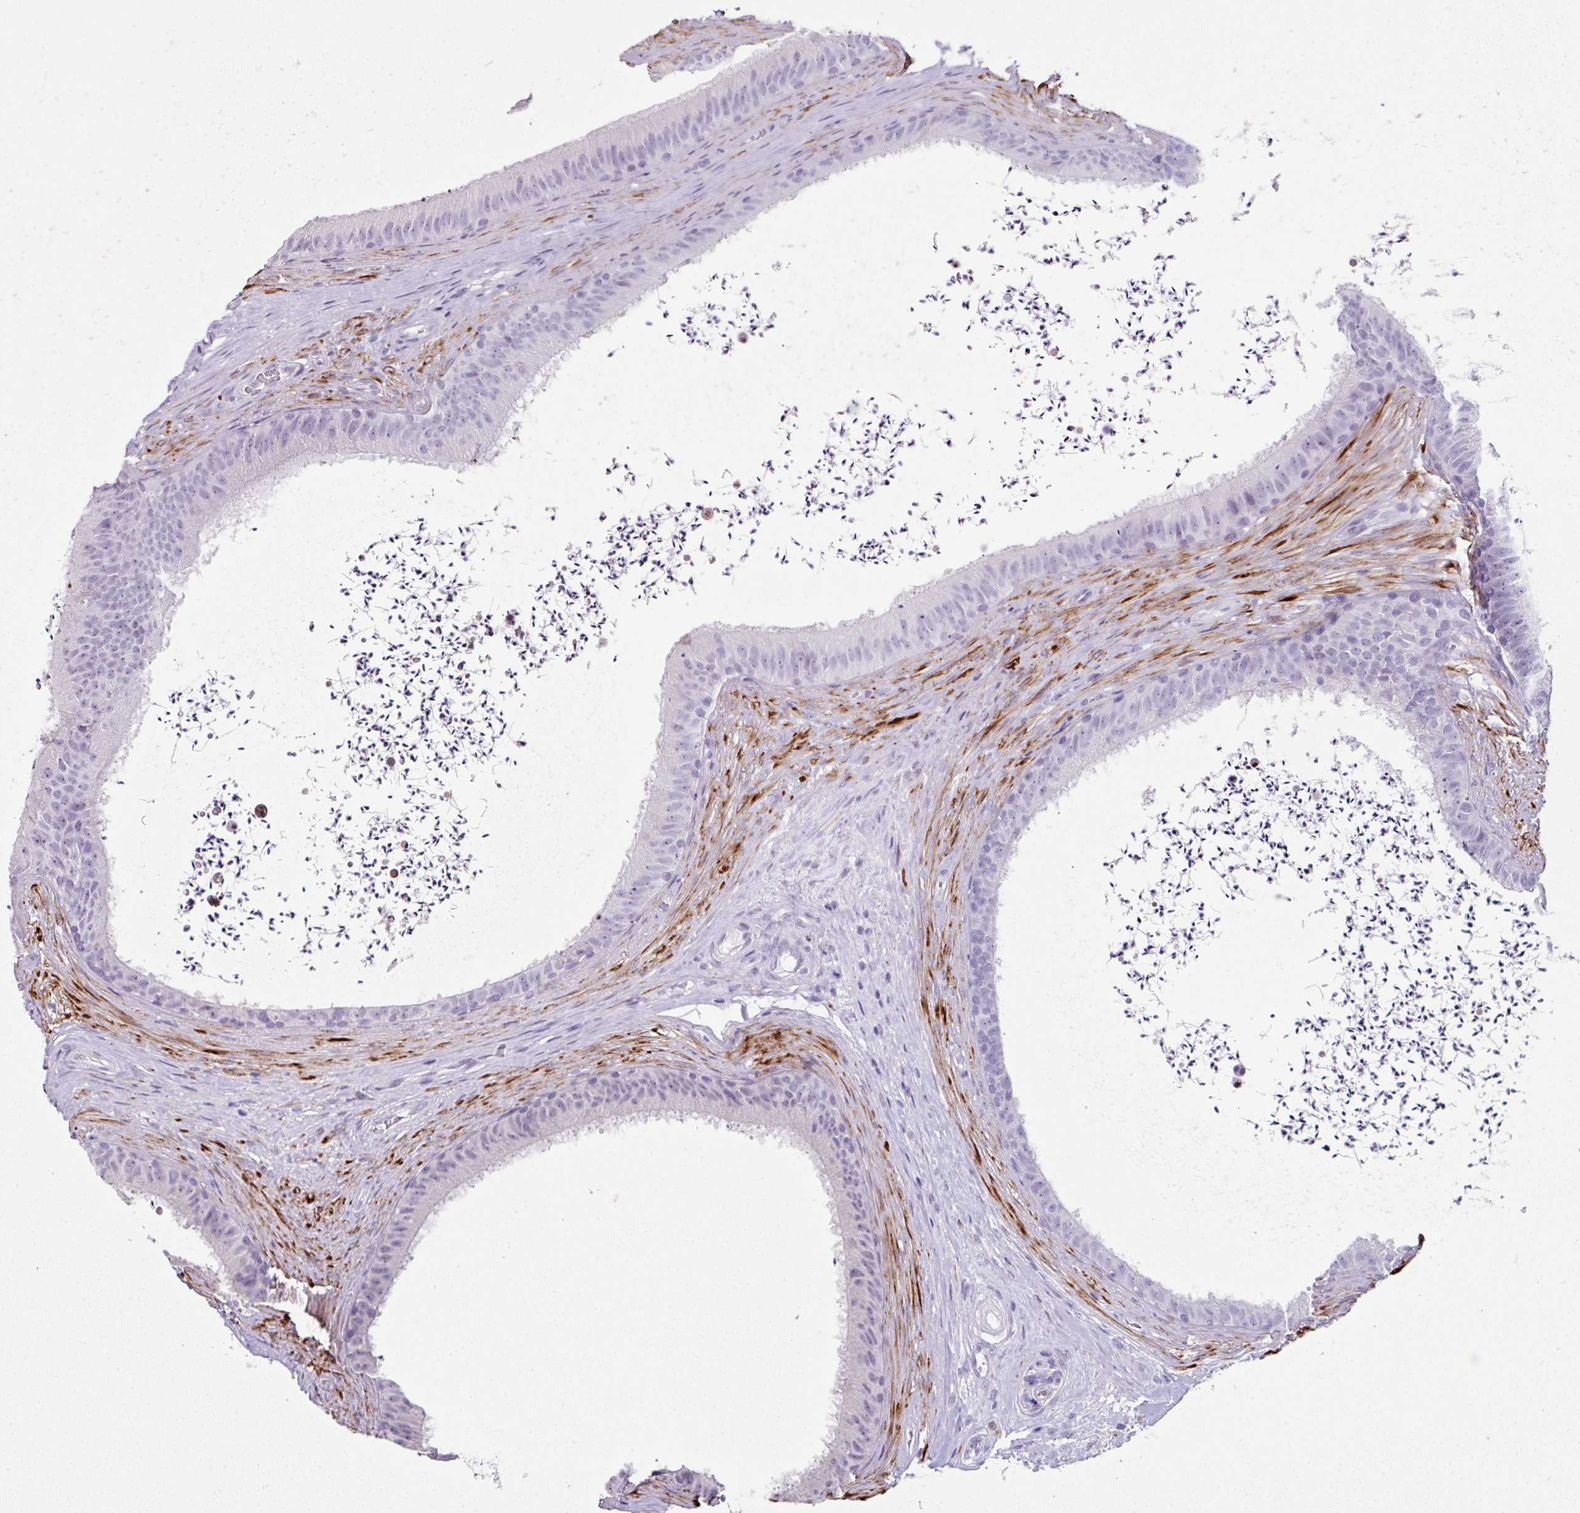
{"staining": {"intensity": "negative", "quantity": "none", "location": "none"}, "tissue": "epididymis", "cell_type": "Glandular cells", "image_type": "normal", "snomed": [{"axis": "morphology", "description": "Normal tissue, NOS"}, {"axis": "topography", "description": "Testis"}, {"axis": "topography", "description": "Epididymis"}], "caption": "Protein analysis of normal epididymis reveals no significant staining in glandular cells. The staining was performed using DAB to visualize the protein expression in brown, while the nuclei were stained in blue with hematoxylin (Magnification: 20x).", "gene": "TRA2A", "patient": {"sex": "male", "age": 41}}